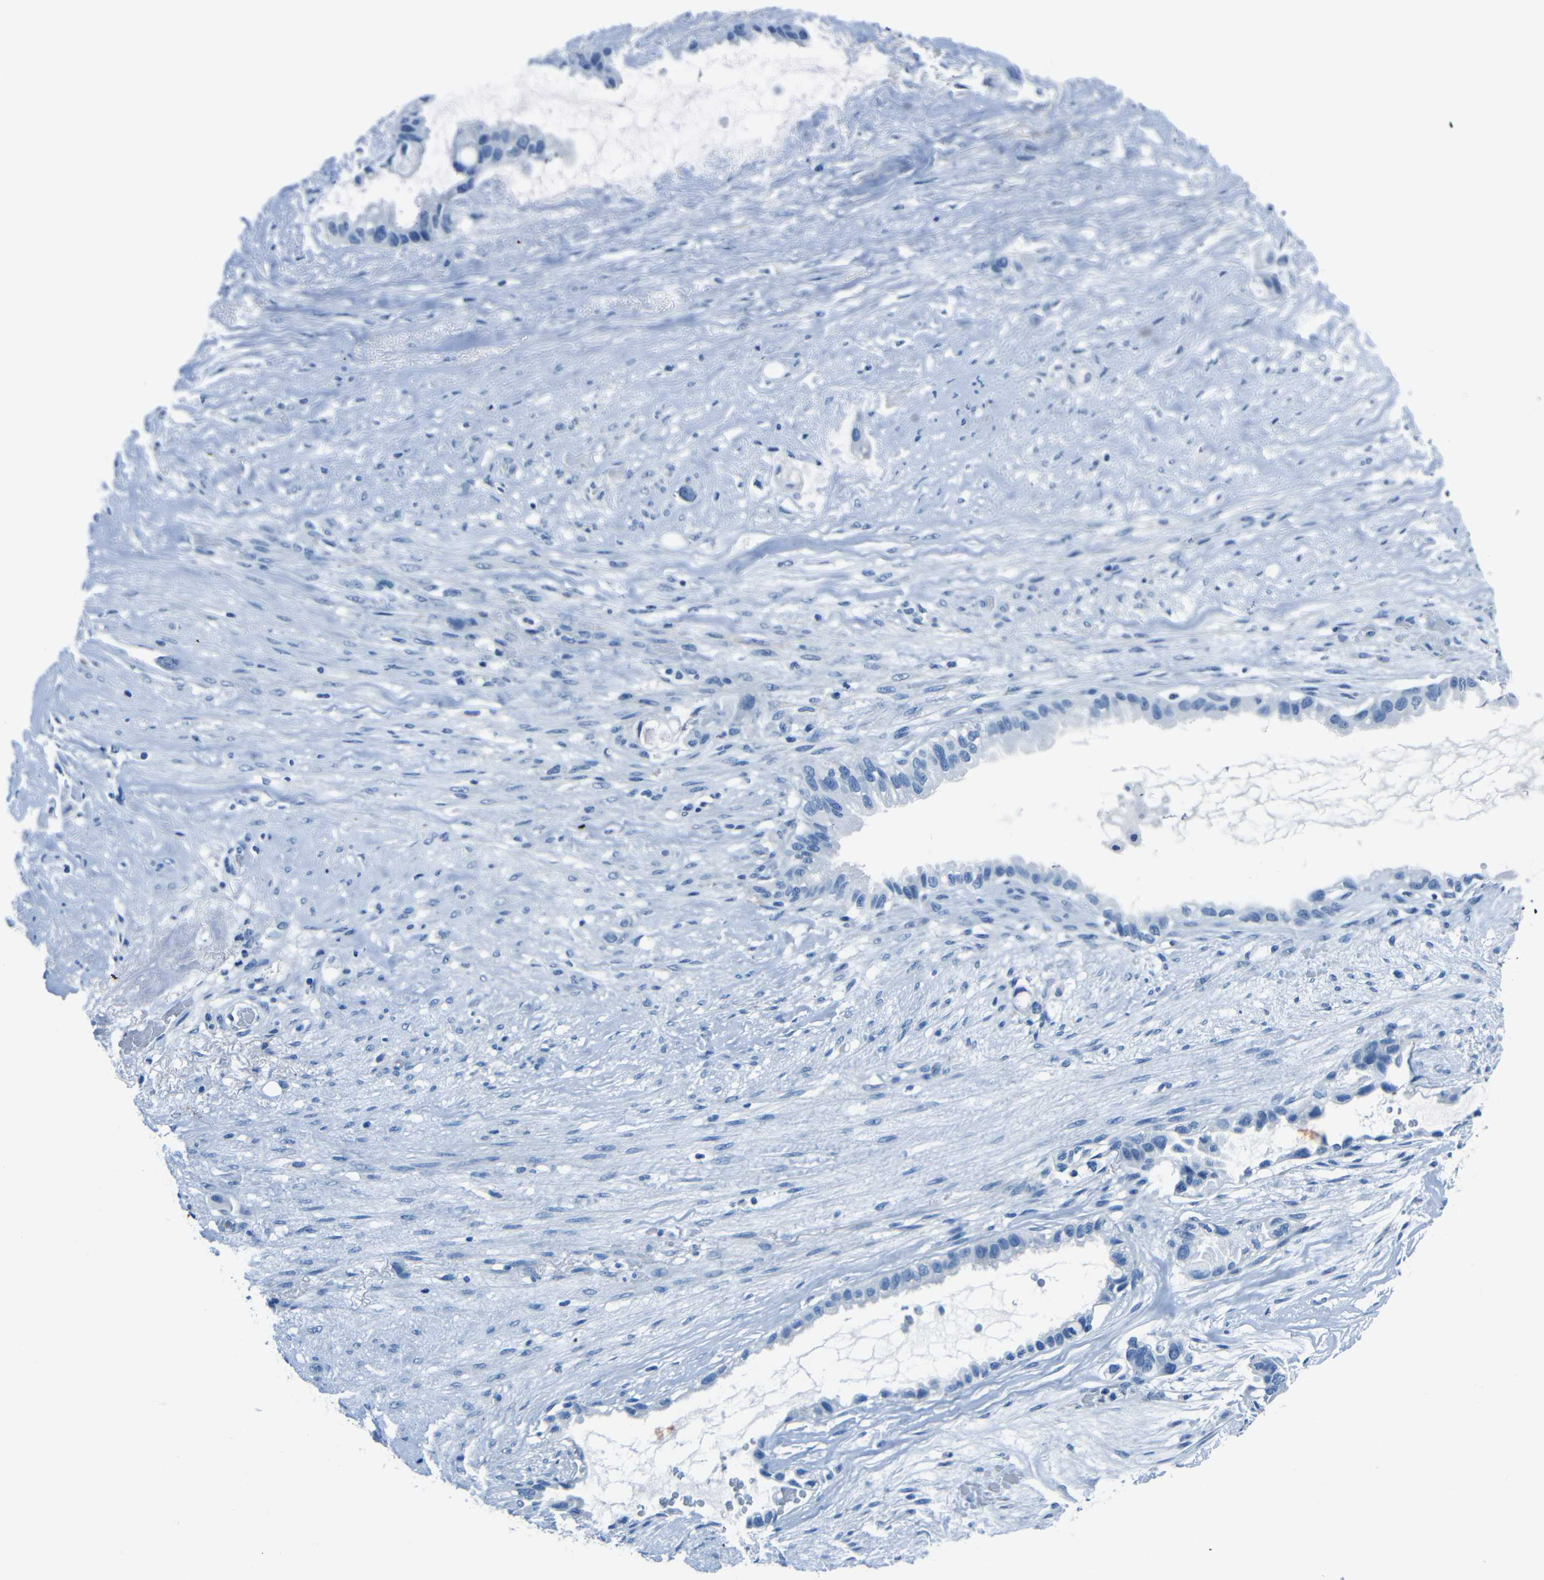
{"staining": {"intensity": "negative", "quantity": "none", "location": "none"}, "tissue": "liver cancer", "cell_type": "Tumor cells", "image_type": "cancer", "snomed": [{"axis": "morphology", "description": "Cholangiocarcinoma"}, {"axis": "topography", "description": "Liver"}], "caption": "Immunohistochemical staining of human liver cholangiocarcinoma reveals no significant expression in tumor cells. (DAB immunohistochemistry (IHC) with hematoxylin counter stain).", "gene": "FBN2", "patient": {"sex": "female", "age": 65}}